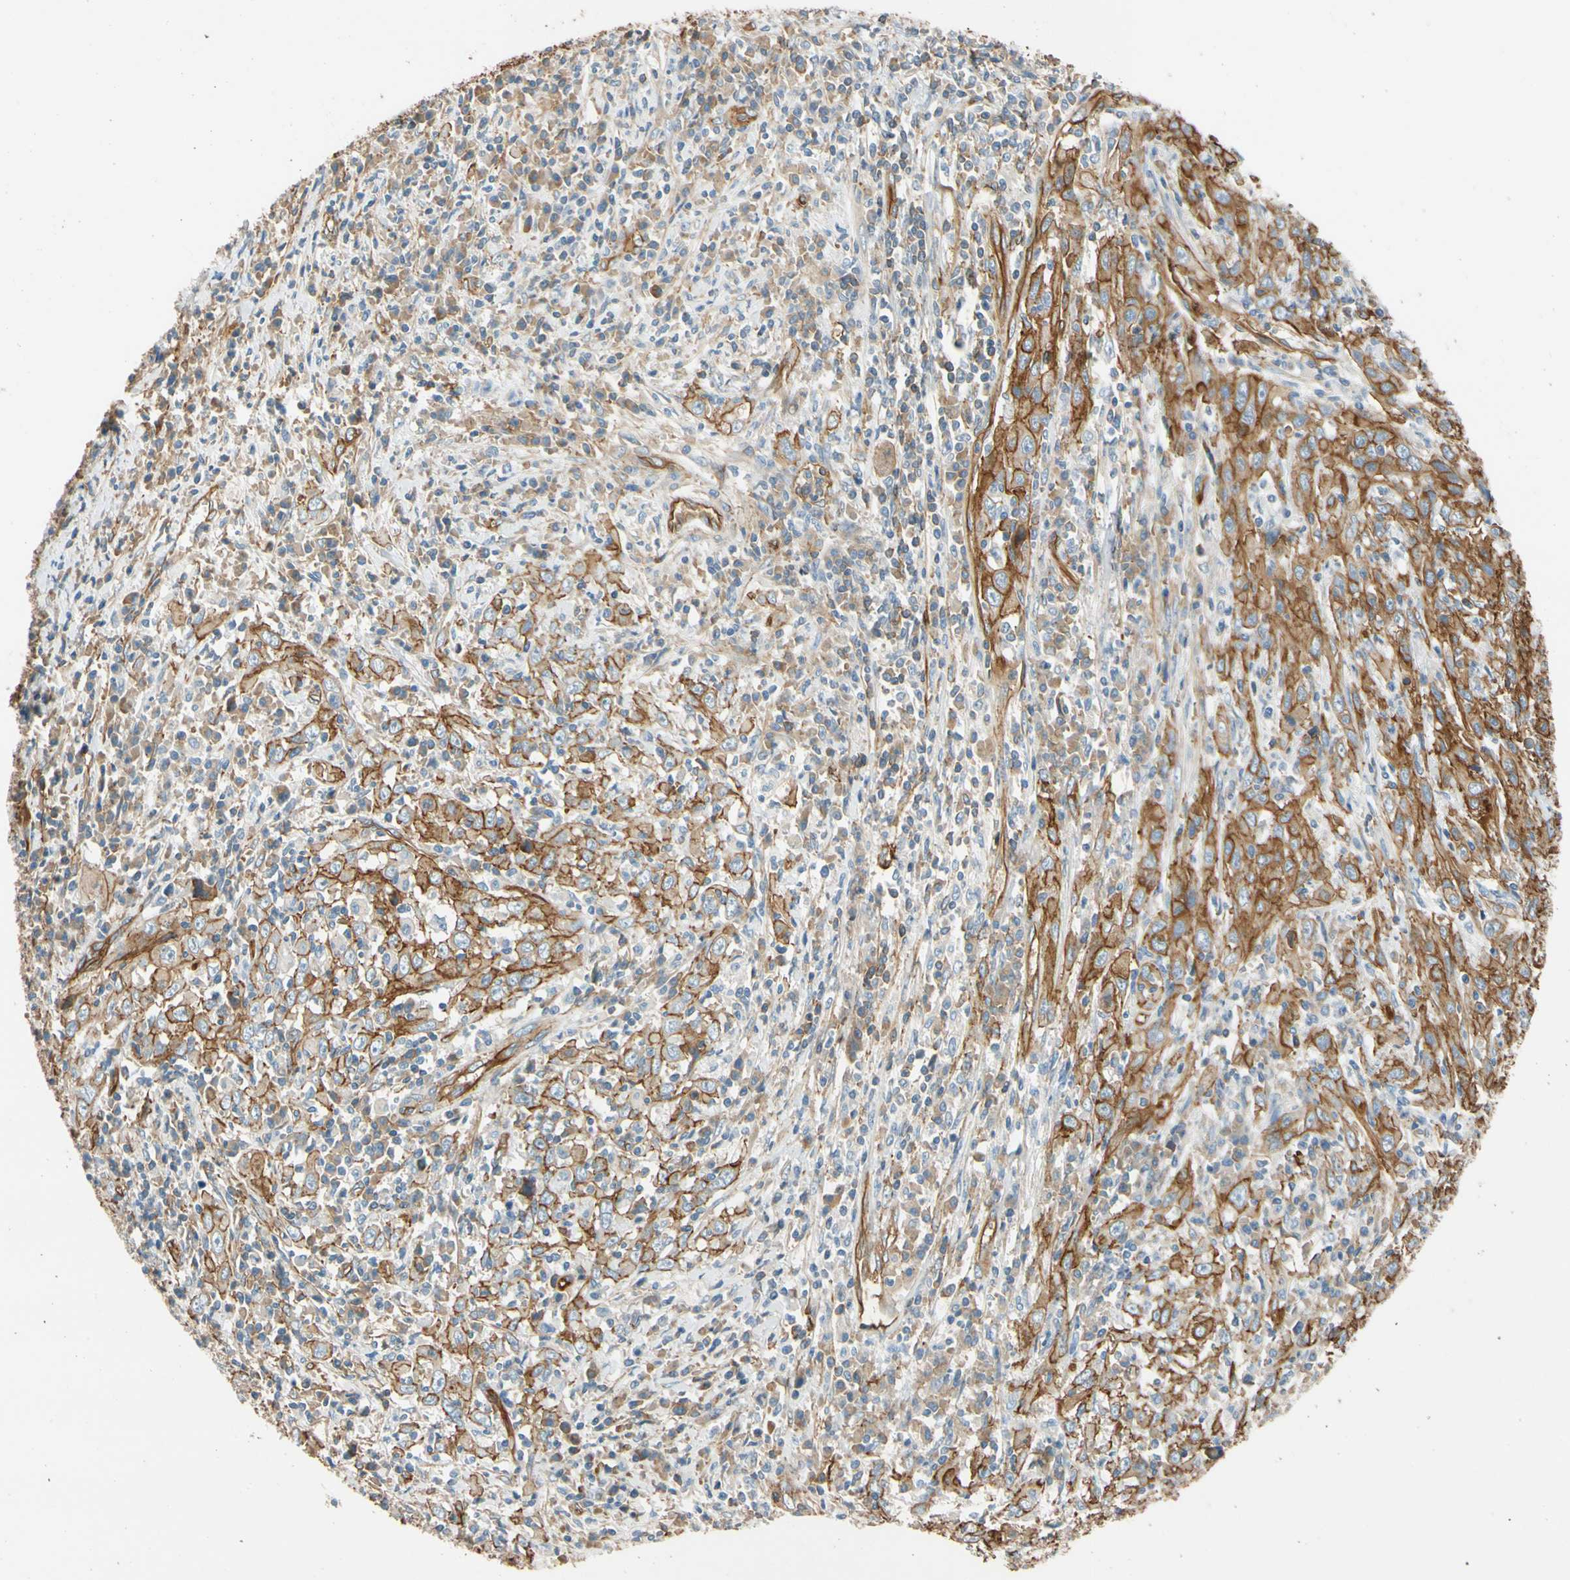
{"staining": {"intensity": "strong", "quantity": ">75%", "location": "cytoplasmic/membranous"}, "tissue": "cervical cancer", "cell_type": "Tumor cells", "image_type": "cancer", "snomed": [{"axis": "morphology", "description": "Squamous cell carcinoma, NOS"}, {"axis": "topography", "description": "Cervix"}], "caption": "The image shows a brown stain indicating the presence of a protein in the cytoplasmic/membranous of tumor cells in cervical cancer.", "gene": "SPTAN1", "patient": {"sex": "female", "age": 46}}